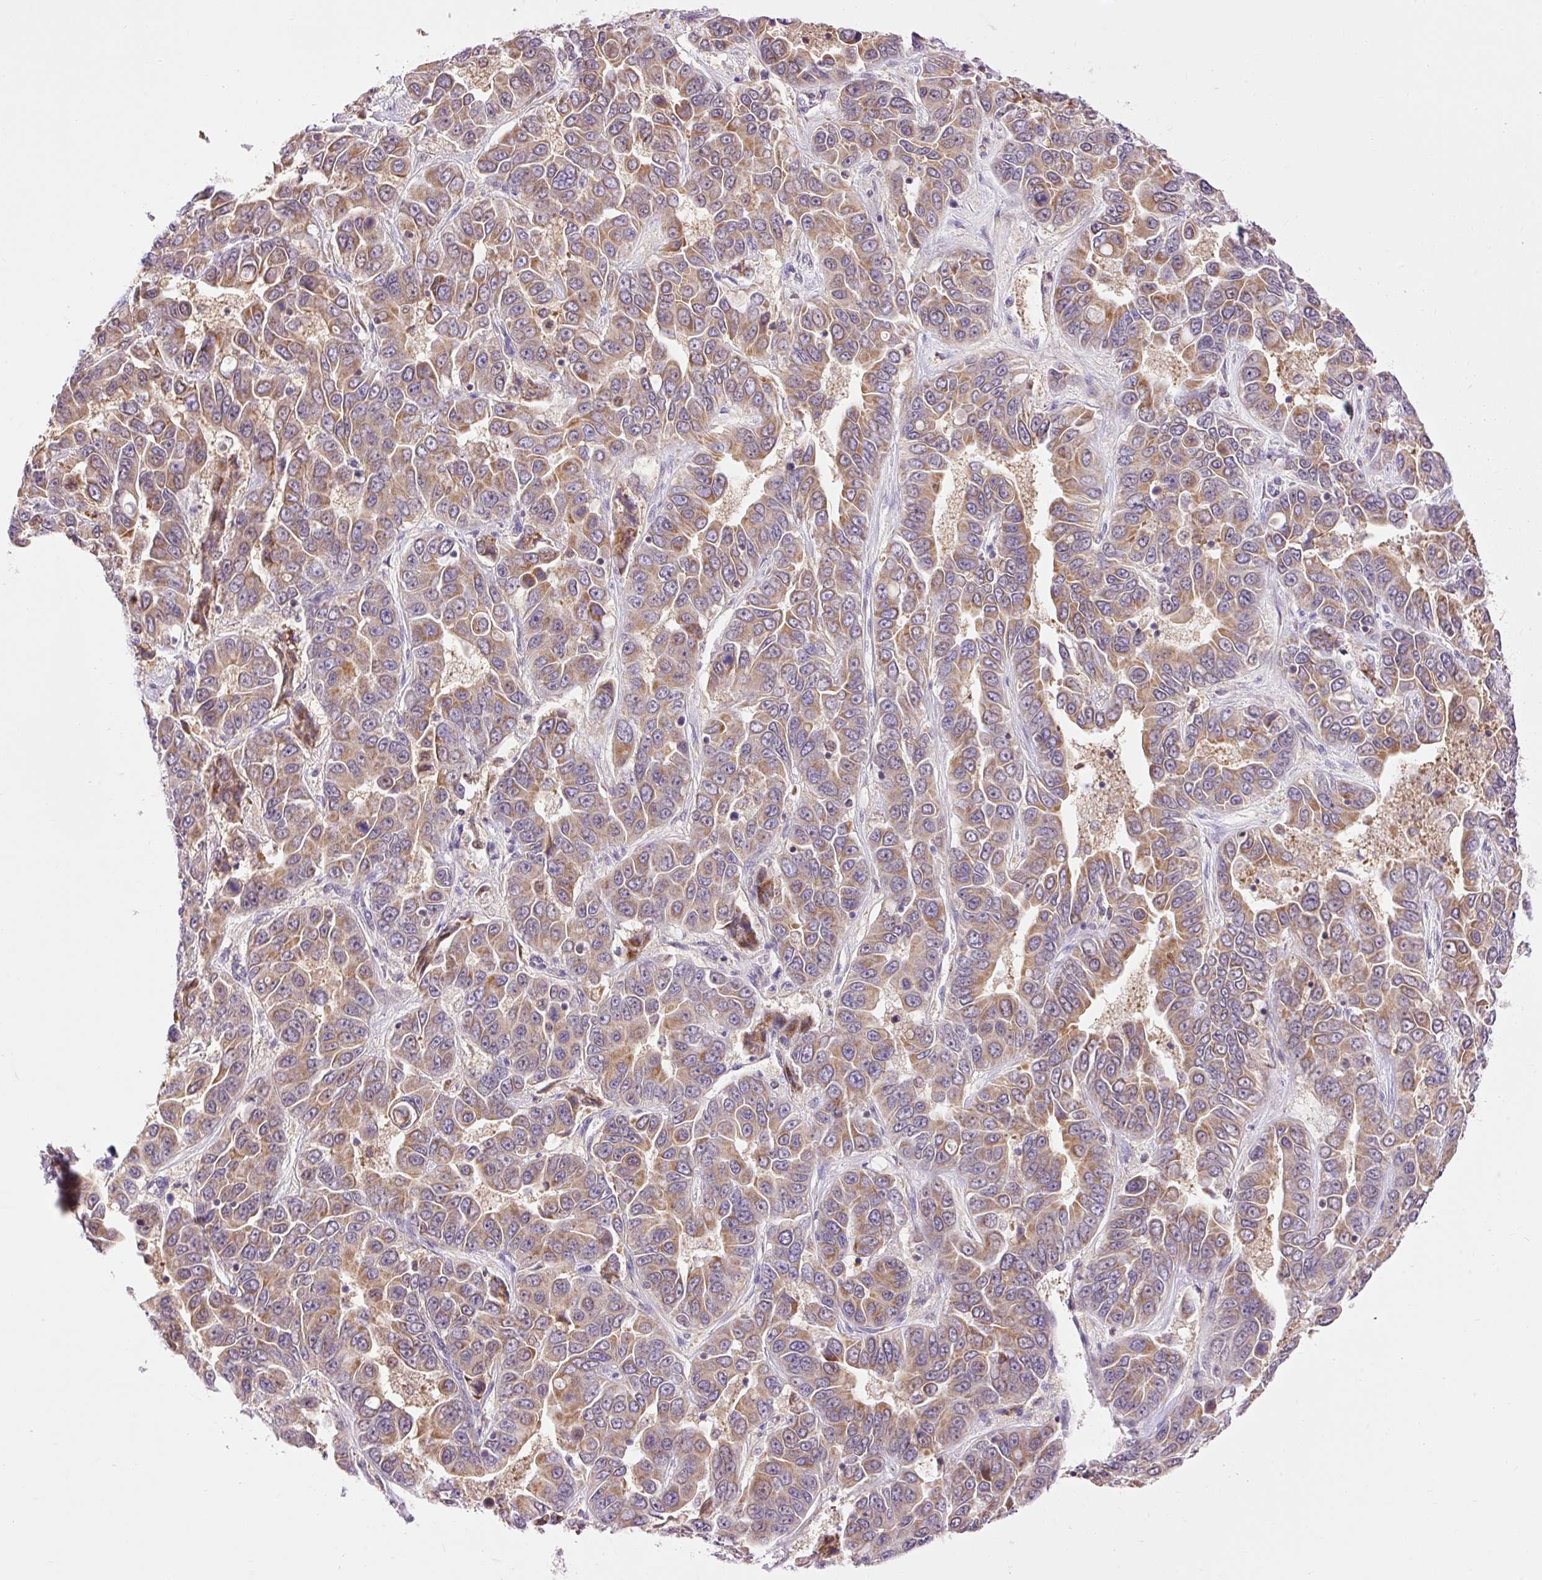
{"staining": {"intensity": "moderate", "quantity": ">75%", "location": "cytoplasmic/membranous"}, "tissue": "liver cancer", "cell_type": "Tumor cells", "image_type": "cancer", "snomed": [{"axis": "morphology", "description": "Cholangiocarcinoma"}, {"axis": "topography", "description": "Liver"}], "caption": "Liver cholangiocarcinoma stained with DAB immunohistochemistry displays medium levels of moderate cytoplasmic/membranous staining in about >75% of tumor cells.", "gene": "IMMT", "patient": {"sex": "female", "age": 52}}